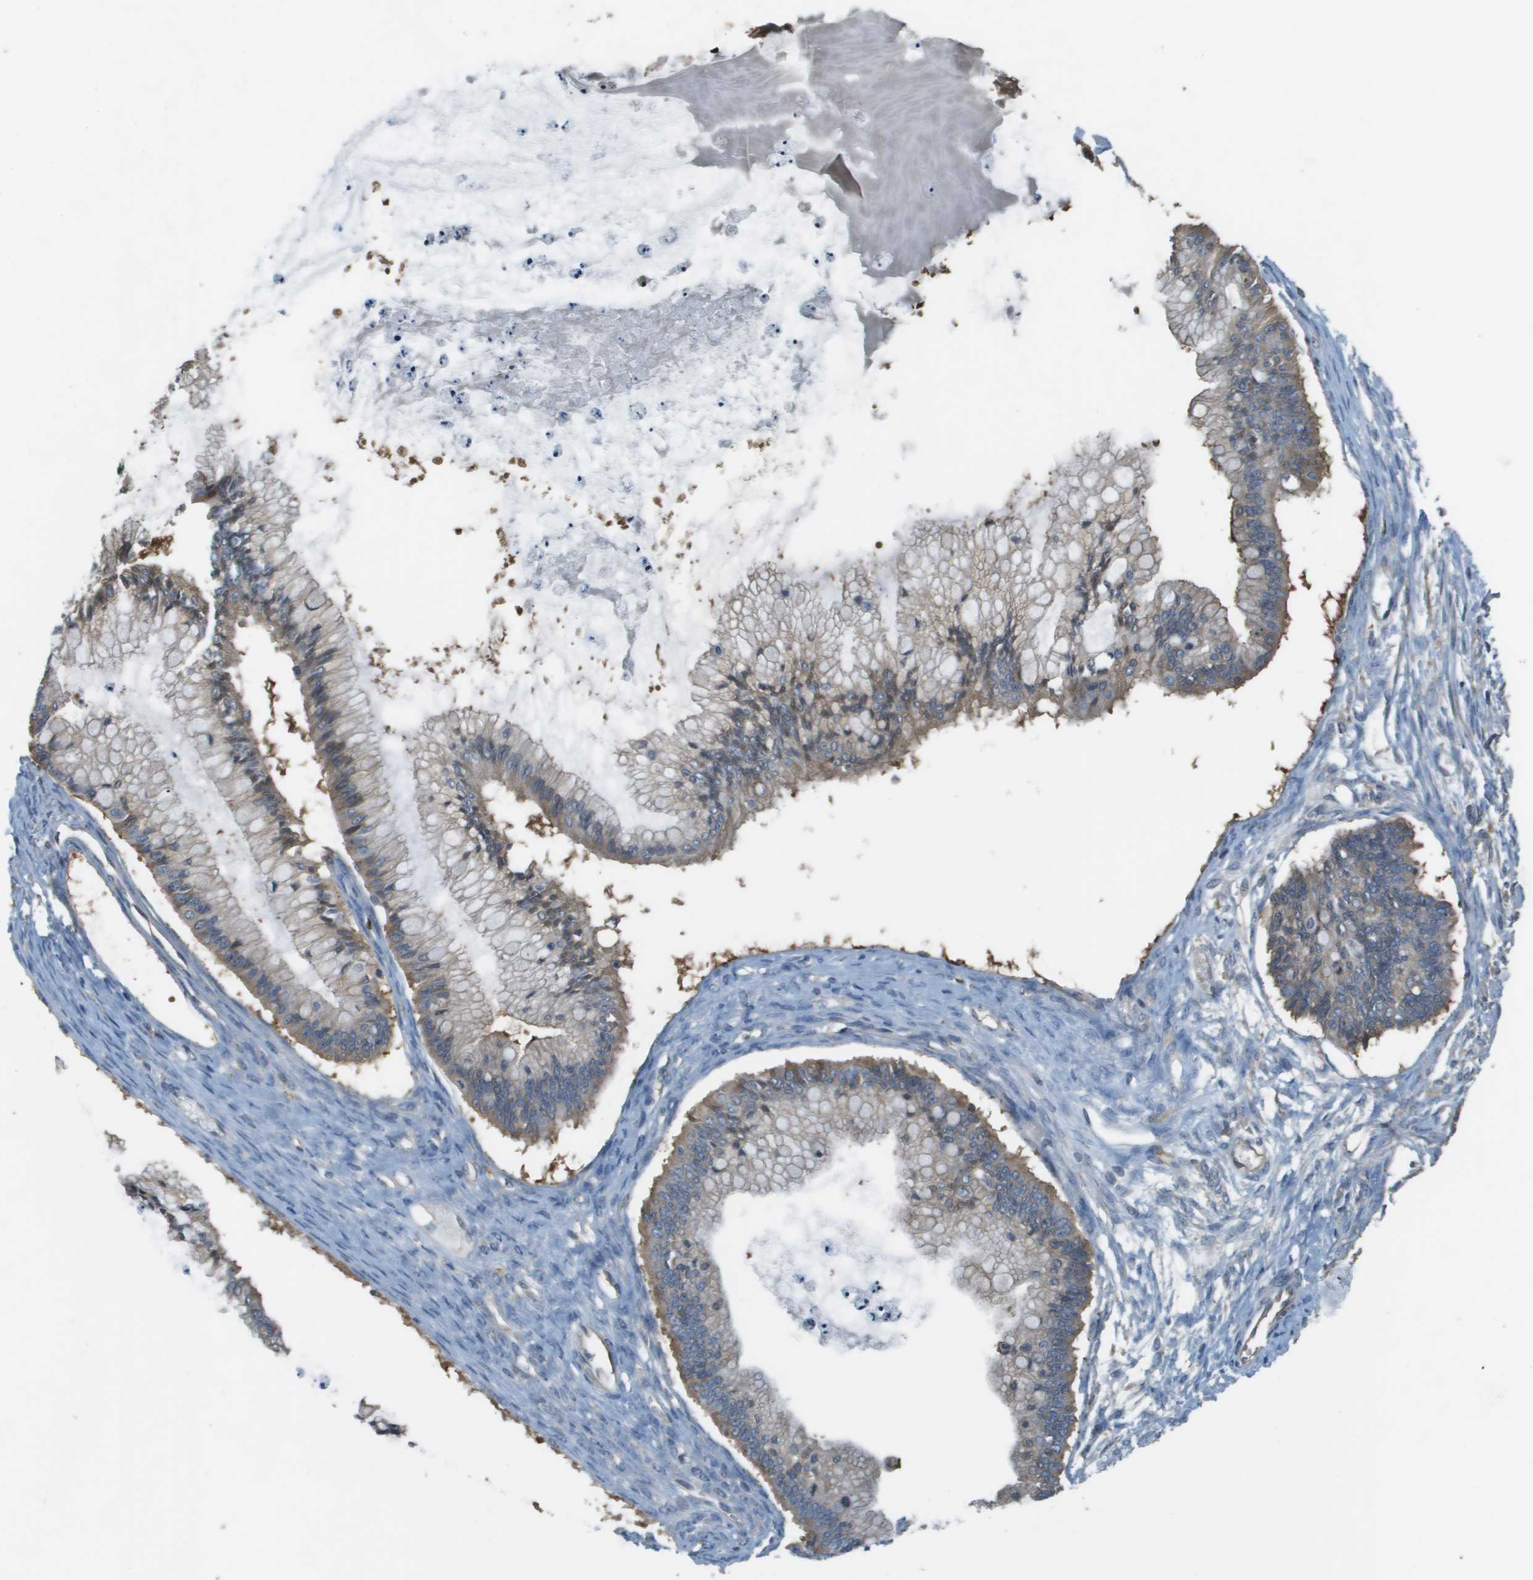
{"staining": {"intensity": "moderate", "quantity": ">75%", "location": "cytoplasmic/membranous"}, "tissue": "ovarian cancer", "cell_type": "Tumor cells", "image_type": "cancer", "snomed": [{"axis": "morphology", "description": "Cystadenocarcinoma, mucinous, NOS"}, {"axis": "topography", "description": "Ovary"}], "caption": "The micrograph demonstrates immunohistochemical staining of mucinous cystadenocarcinoma (ovarian). There is moderate cytoplasmic/membranous staining is seen in about >75% of tumor cells. The staining is performed using DAB brown chromogen to label protein expression. The nuclei are counter-stained blue using hematoxylin.", "gene": "CORO1B", "patient": {"sex": "female", "age": 57}}